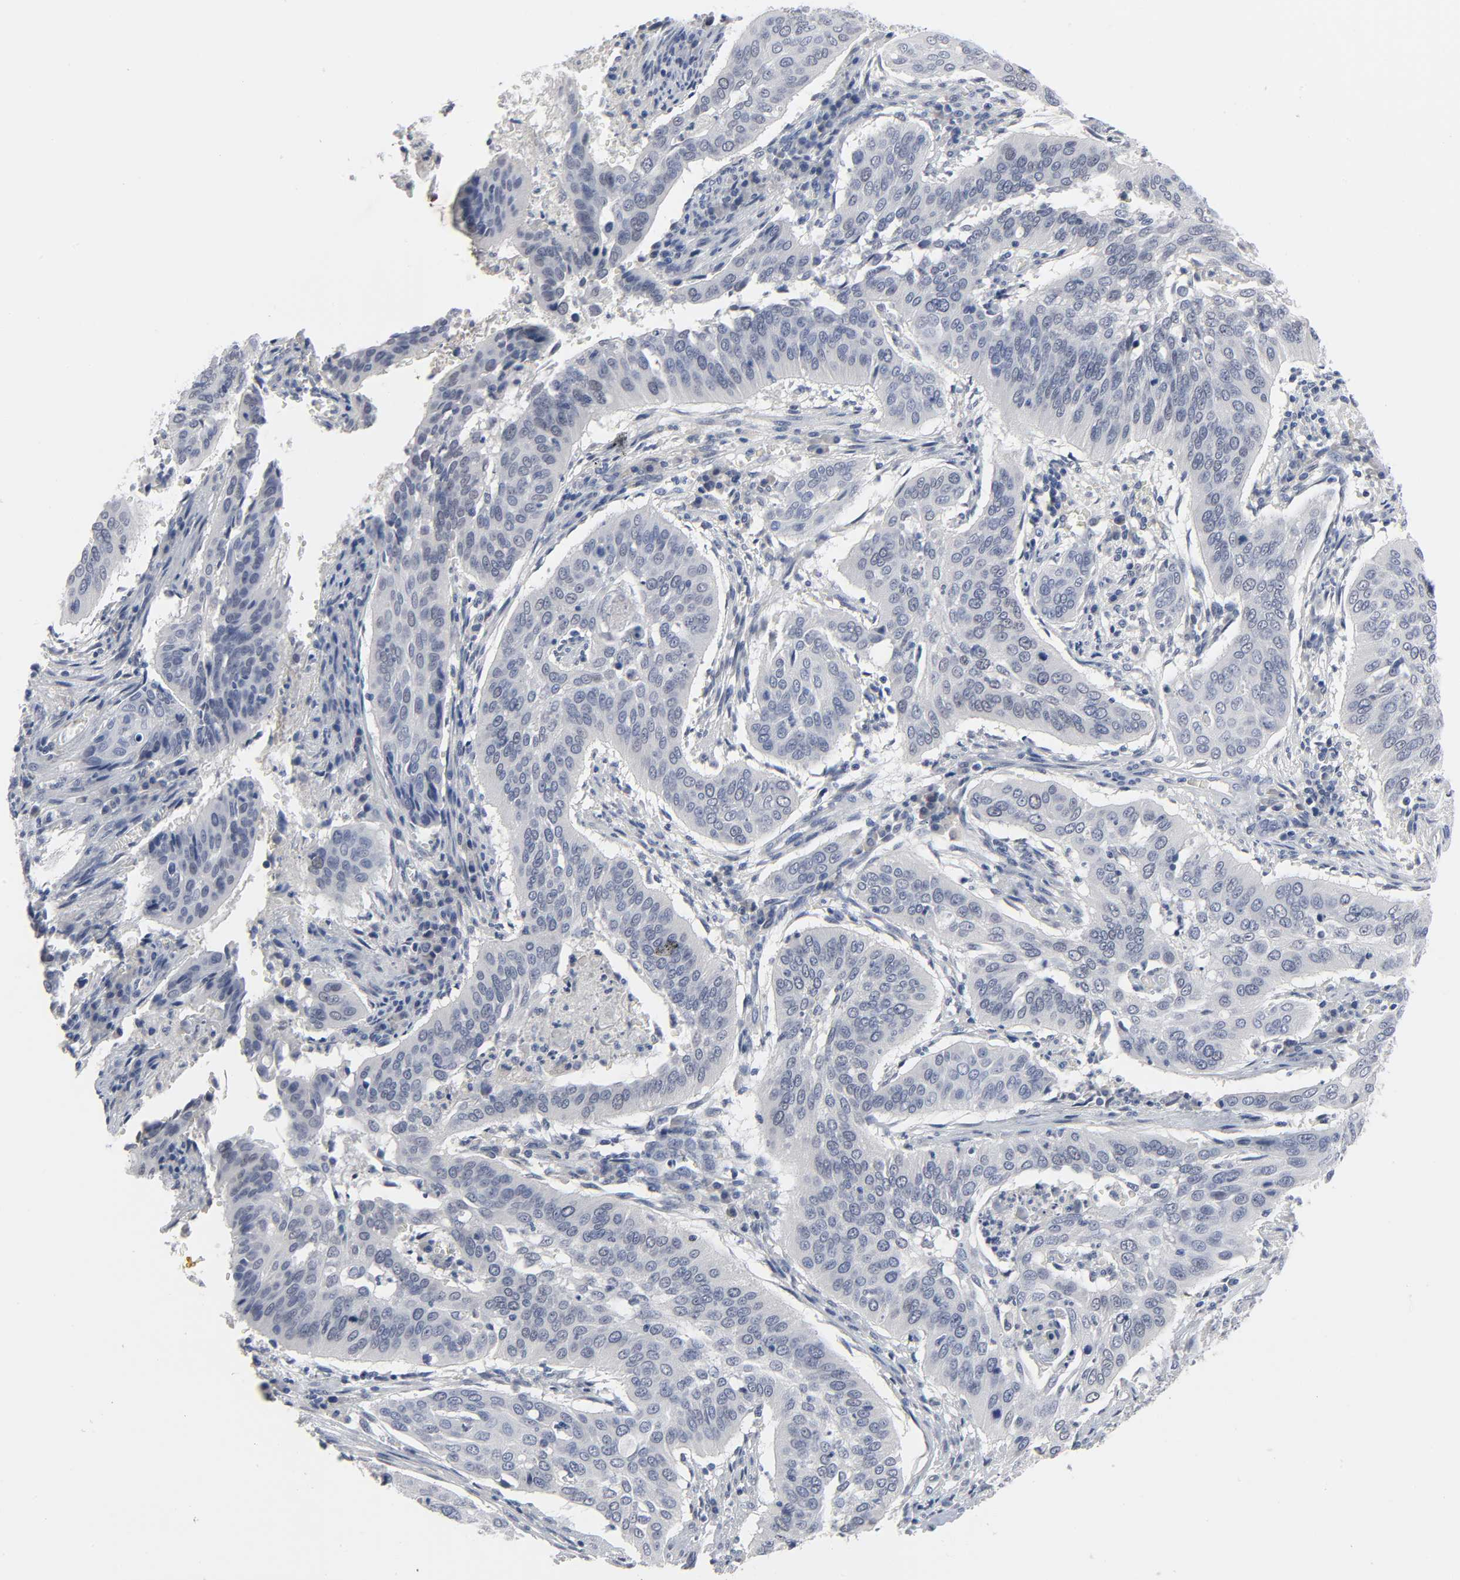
{"staining": {"intensity": "negative", "quantity": "none", "location": "none"}, "tissue": "cervical cancer", "cell_type": "Tumor cells", "image_type": "cancer", "snomed": [{"axis": "morphology", "description": "Squamous cell carcinoma, NOS"}, {"axis": "topography", "description": "Cervix"}], "caption": "The micrograph displays no significant staining in tumor cells of cervical squamous cell carcinoma.", "gene": "SALL2", "patient": {"sex": "female", "age": 39}}